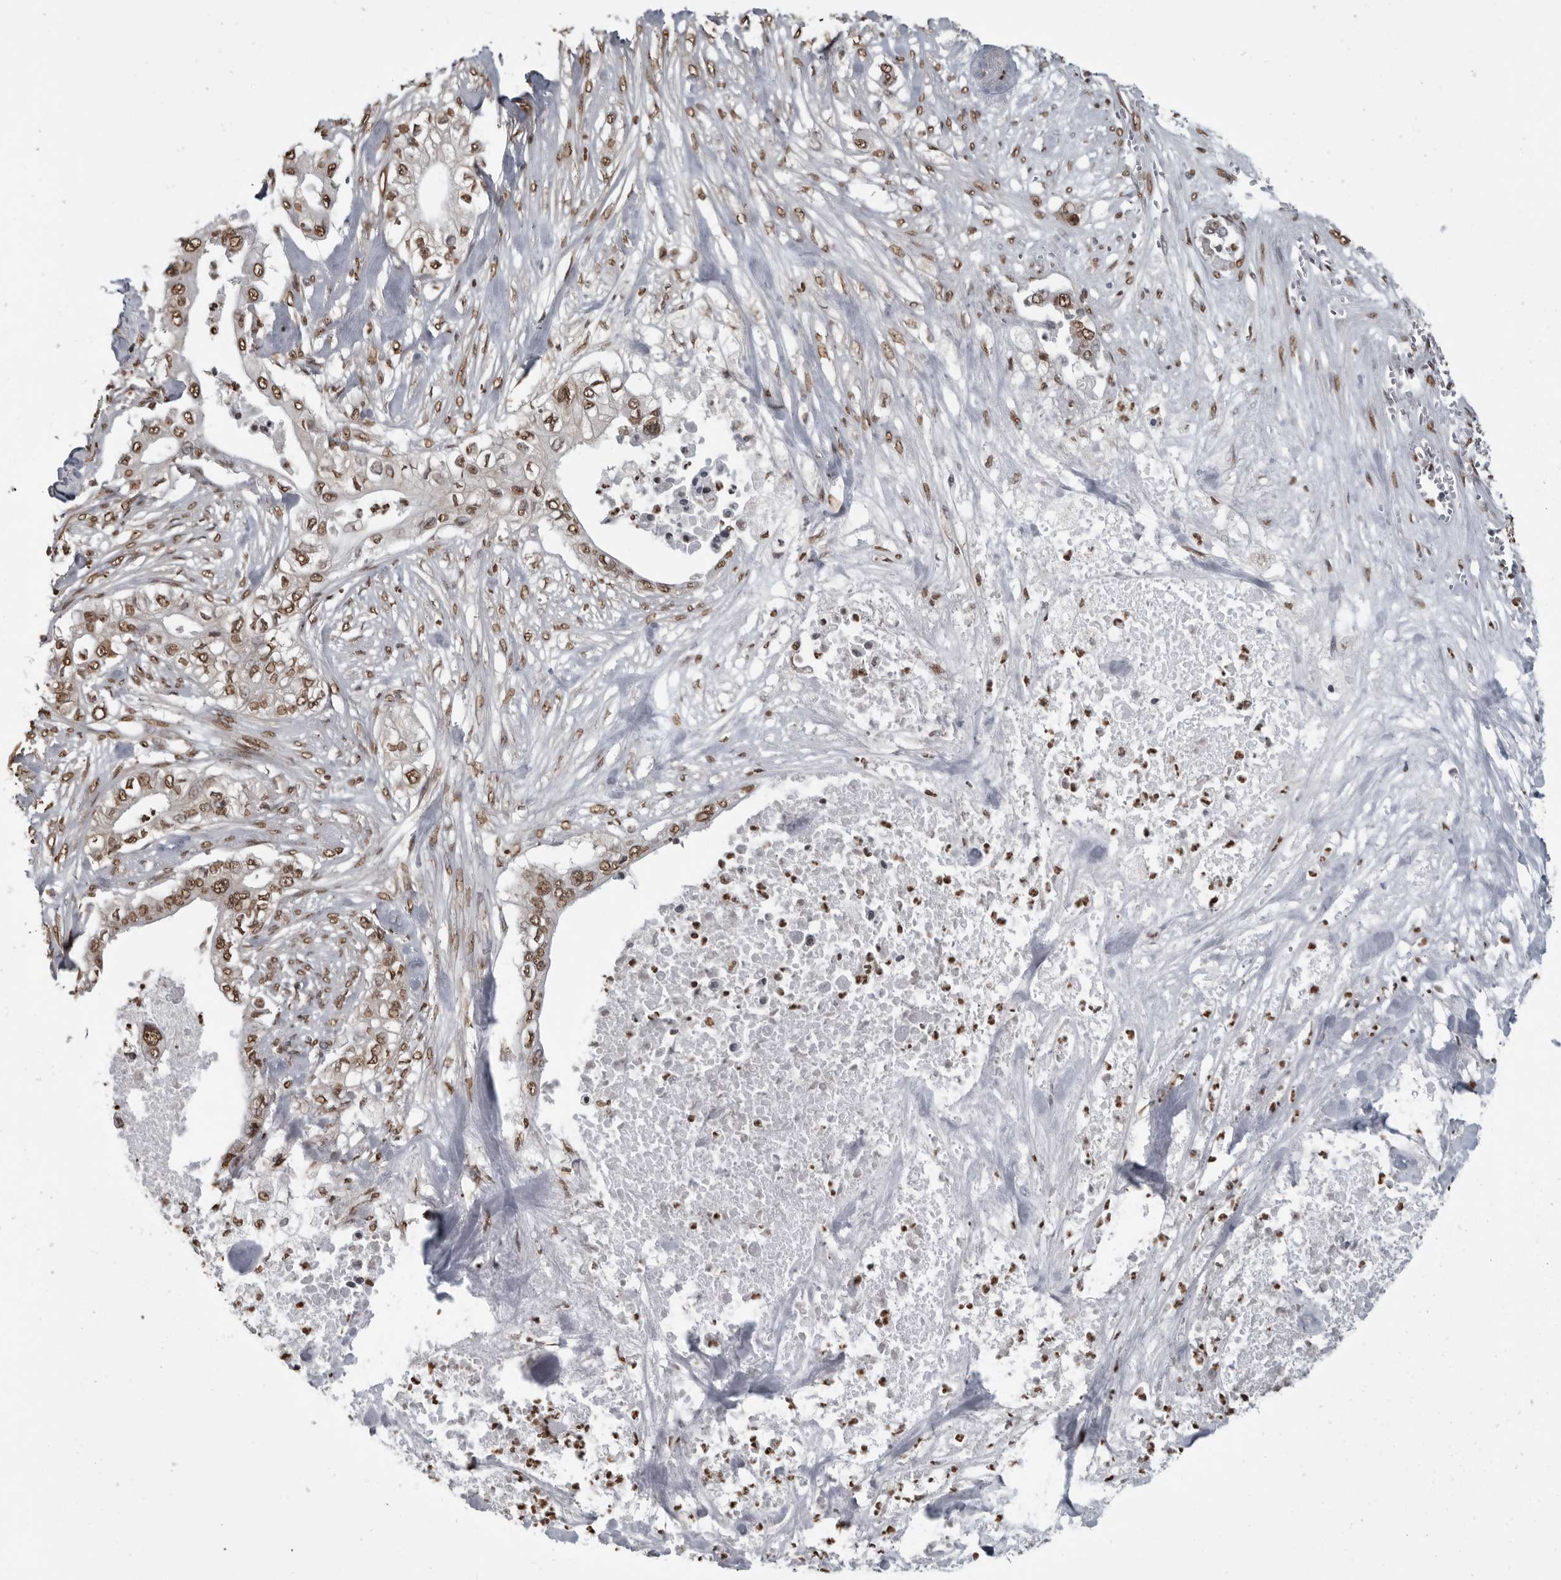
{"staining": {"intensity": "moderate", "quantity": ">75%", "location": "nuclear"}, "tissue": "pancreatic cancer", "cell_type": "Tumor cells", "image_type": "cancer", "snomed": [{"axis": "morphology", "description": "Adenocarcinoma, NOS"}, {"axis": "topography", "description": "Pancreas"}], "caption": "Protein positivity by IHC displays moderate nuclear staining in approximately >75% of tumor cells in pancreatic cancer (adenocarcinoma).", "gene": "SMAD2", "patient": {"sex": "female", "age": 78}}